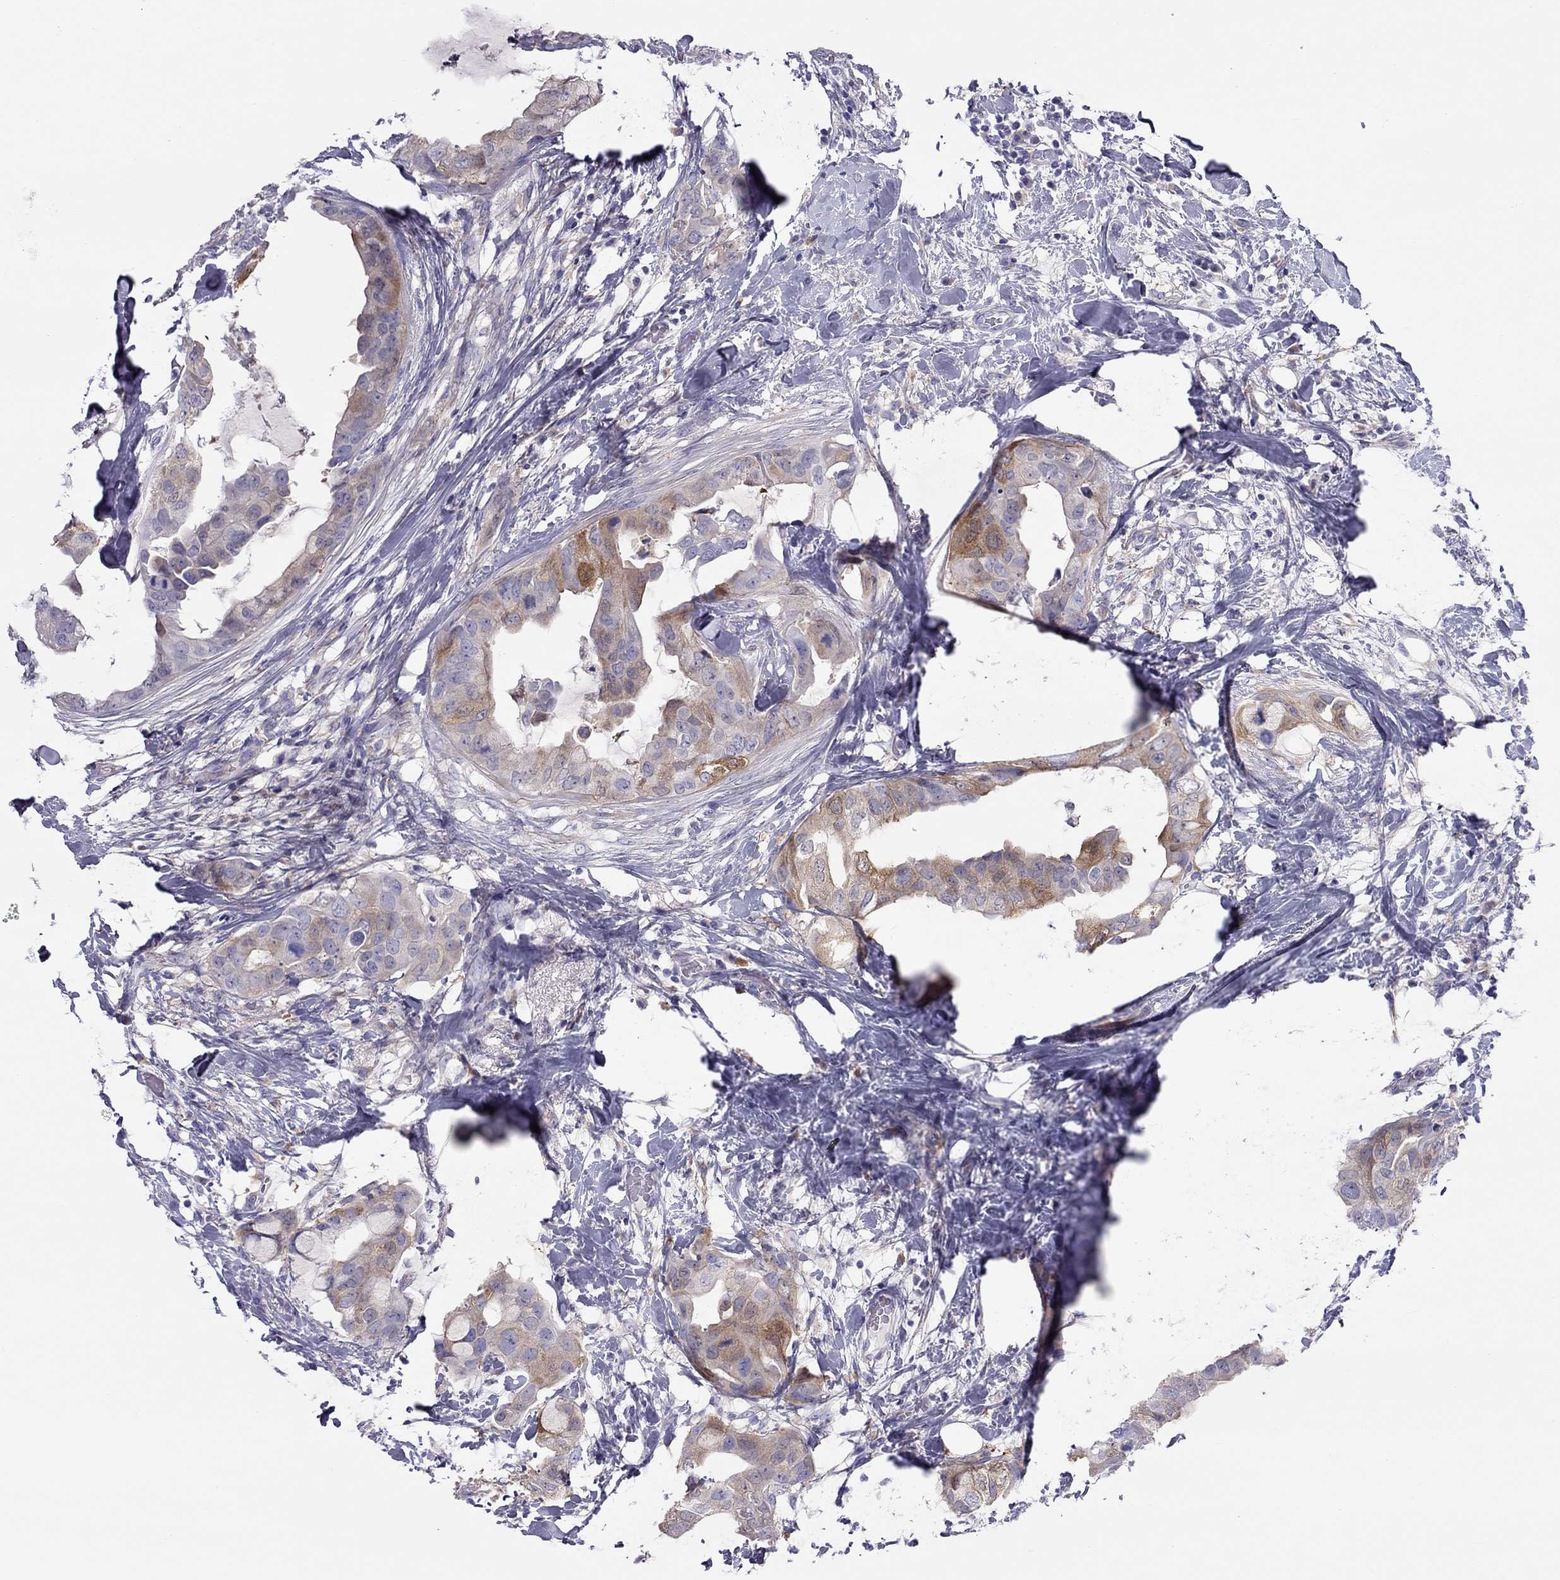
{"staining": {"intensity": "moderate", "quantity": "<25%", "location": "cytoplasmic/membranous"}, "tissue": "breast cancer", "cell_type": "Tumor cells", "image_type": "cancer", "snomed": [{"axis": "morphology", "description": "Normal tissue, NOS"}, {"axis": "morphology", "description": "Duct carcinoma"}, {"axis": "topography", "description": "Breast"}], "caption": "Immunohistochemistry (IHC) image of human breast cancer stained for a protein (brown), which demonstrates low levels of moderate cytoplasmic/membranous staining in about <25% of tumor cells.", "gene": "ALOX15B", "patient": {"sex": "female", "age": 40}}